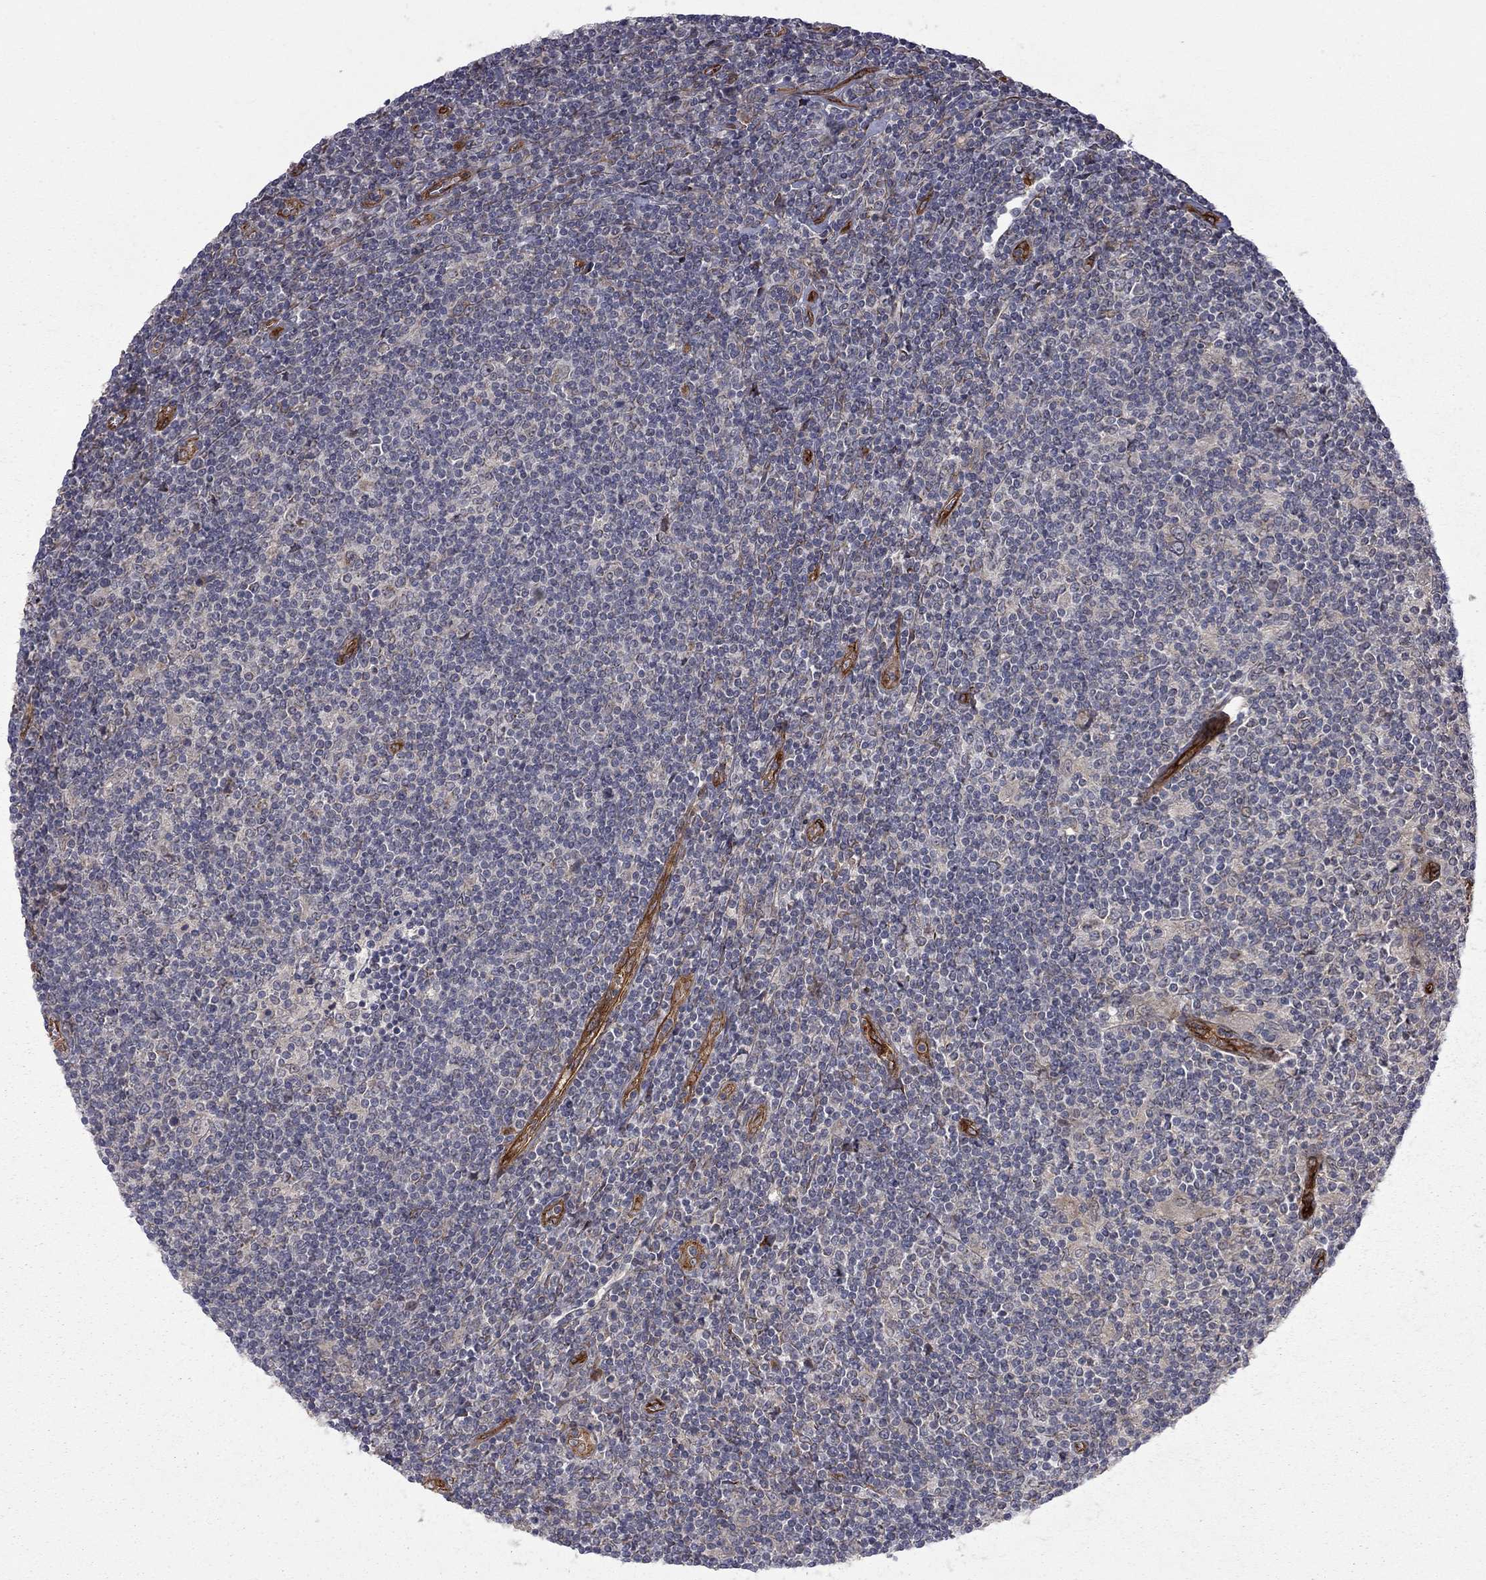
{"staining": {"intensity": "negative", "quantity": "none", "location": "none"}, "tissue": "lymphoma", "cell_type": "Tumor cells", "image_type": "cancer", "snomed": [{"axis": "morphology", "description": "Hodgkin's disease, NOS"}, {"axis": "topography", "description": "Lymph node"}], "caption": "An image of human lymphoma is negative for staining in tumor cells. (Stains: DAB immunohistochemistry with hematoxylin counter stain, Microscopy: brightfield microscopy at high magnification).", "gene": "EXOC3L2", "patient": {"sex": "male", "age": 40}}